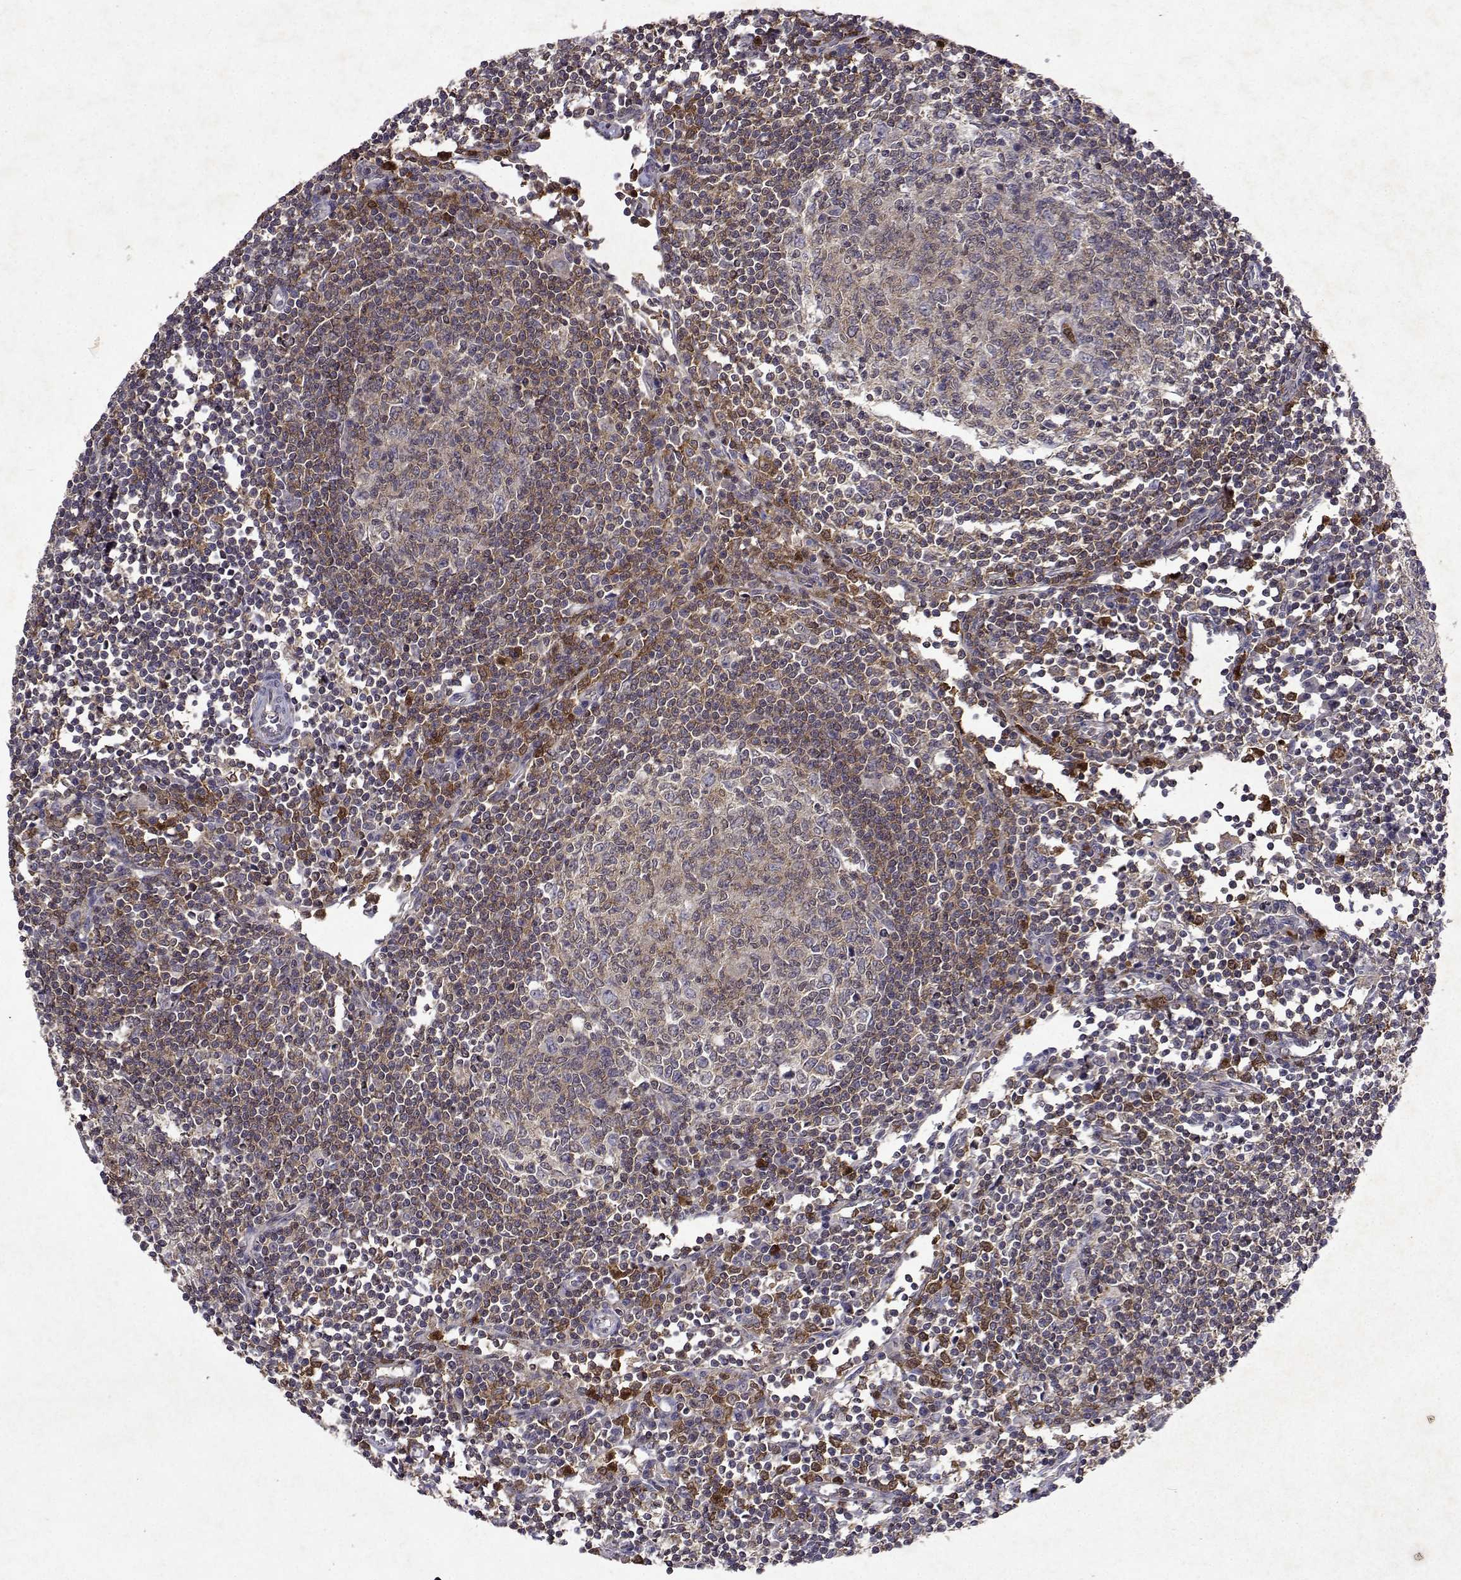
{"staining": {"intensity": "weak", "quantity": ">75%", "location": "cytoplasmic/membranous"}, "tissue": "lymph node", "cell_type": "Germinal center cells", "image_type": "normal", "snomed": [{"axis": "morphology", "description": "Normal tissue, NOS"}, {"axis": "topography", "description": "Lymph node"}], "caption": "Immunohistochemical staining of normal lymph node exhibits weak cytoplasmic/membranous protein positivity in about >75% of germinal center cells. (Brightfield microscopy of DAB IHC at high magnification).", "gene": "APAF1", "patient": {"sex": "male", "age": 67}}